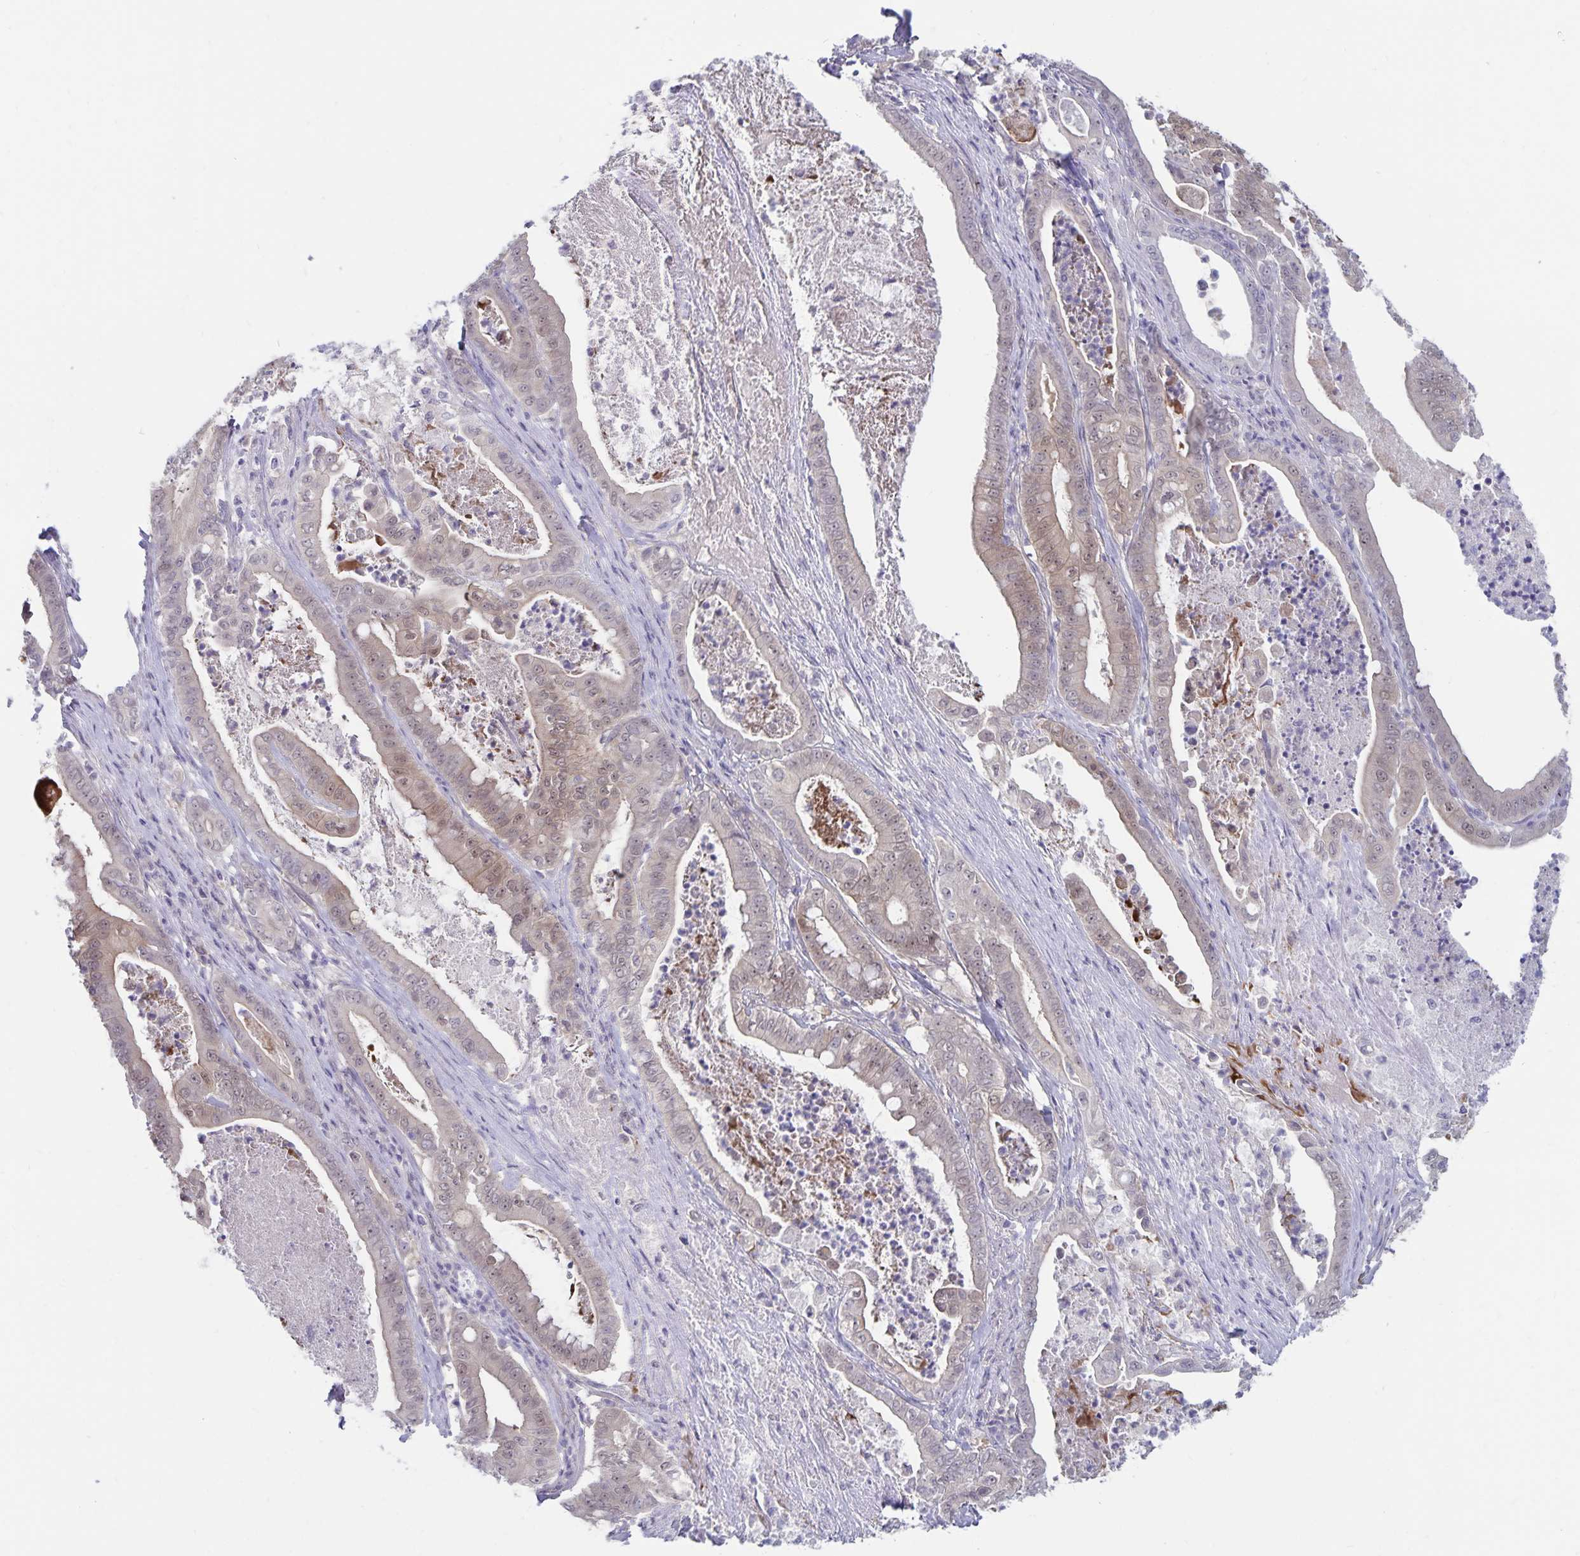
{"staining": {"intensity": "weak", "quantity": "25%-75%", "location": "cytoplasmic/membranous"}, "tissue": "pancreatic cancer", "cell_type": "Tumor cells", "image_type": "cancer", "snomed": [{"axis": "morphology", "description": "Adenocarcinoma, NOS"}, {"axis": "topography", "description": "Pancreas"}], "caption": "Human pancreatic adenocarcinoma stained for a protein (brown) reveals weak cytoplasmic/membranous positive staining in about 25%-75% of tumor cells.", "gene": "CDKN2B", "patient": {"sex": "male", "age": 71}}